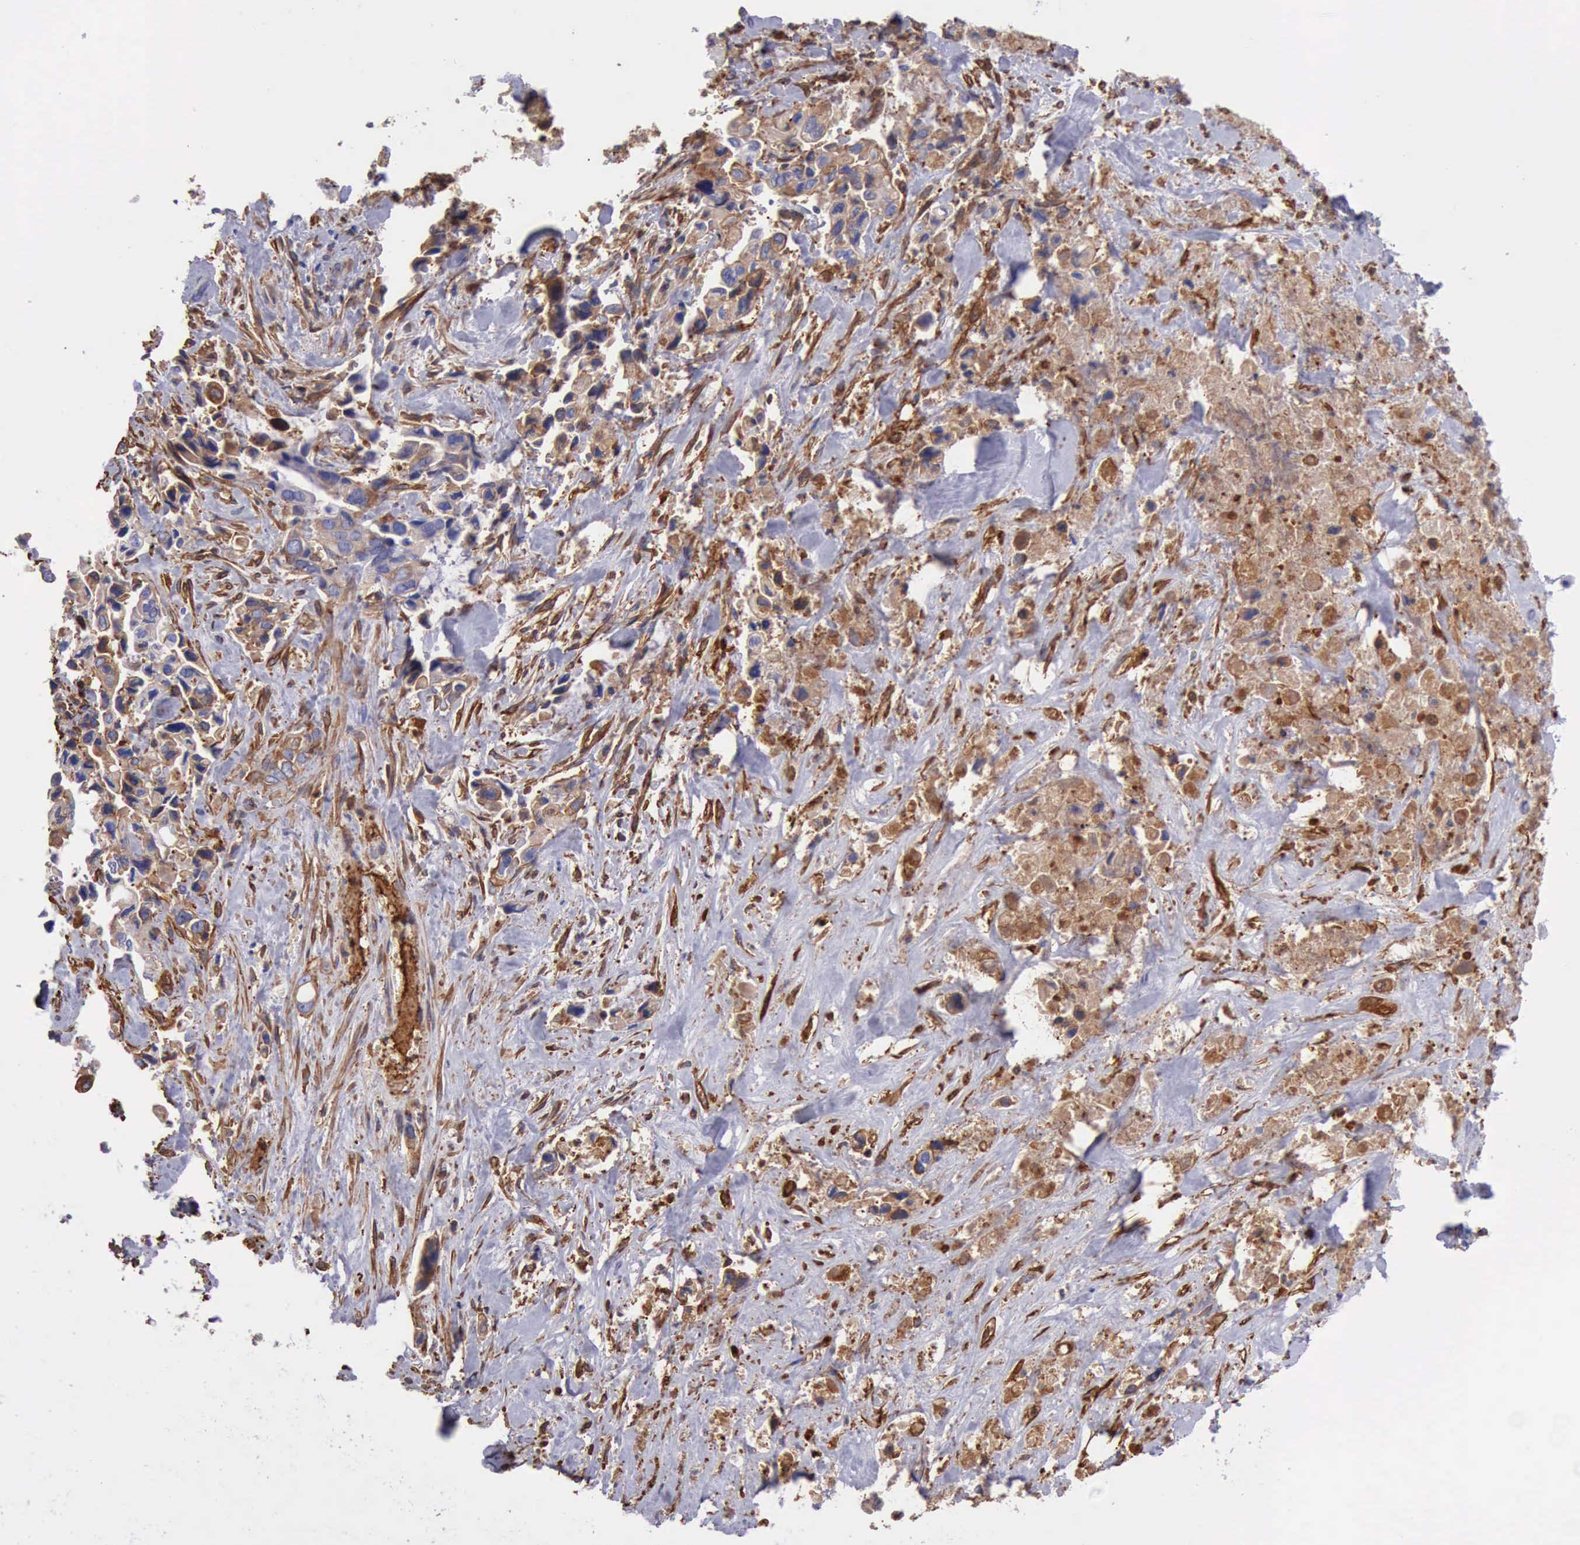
{"staining": {"intensity": "moderate", "quantity": "25%-75%", "location": "cytoplasmic/membranous"}, "tissue": "pancreatic cancer", "cell_type": "Tumor cells", "image_type": "cancer", "snomed": [{"axis": "morphology", "description": "Adenocarcinoma, NOS"}, {"axis": "topography", "description": "Pancreas"}], "caption": "Immunohistochemical staining of human pancreatic cancer (adenocarcinoma) reveals medium levels of moderate cytoplasmic/membranous expression in about 25%-75% of tumor cells.", "gene": "FLNA", "patient": {"sex": "male", "age": 69}}